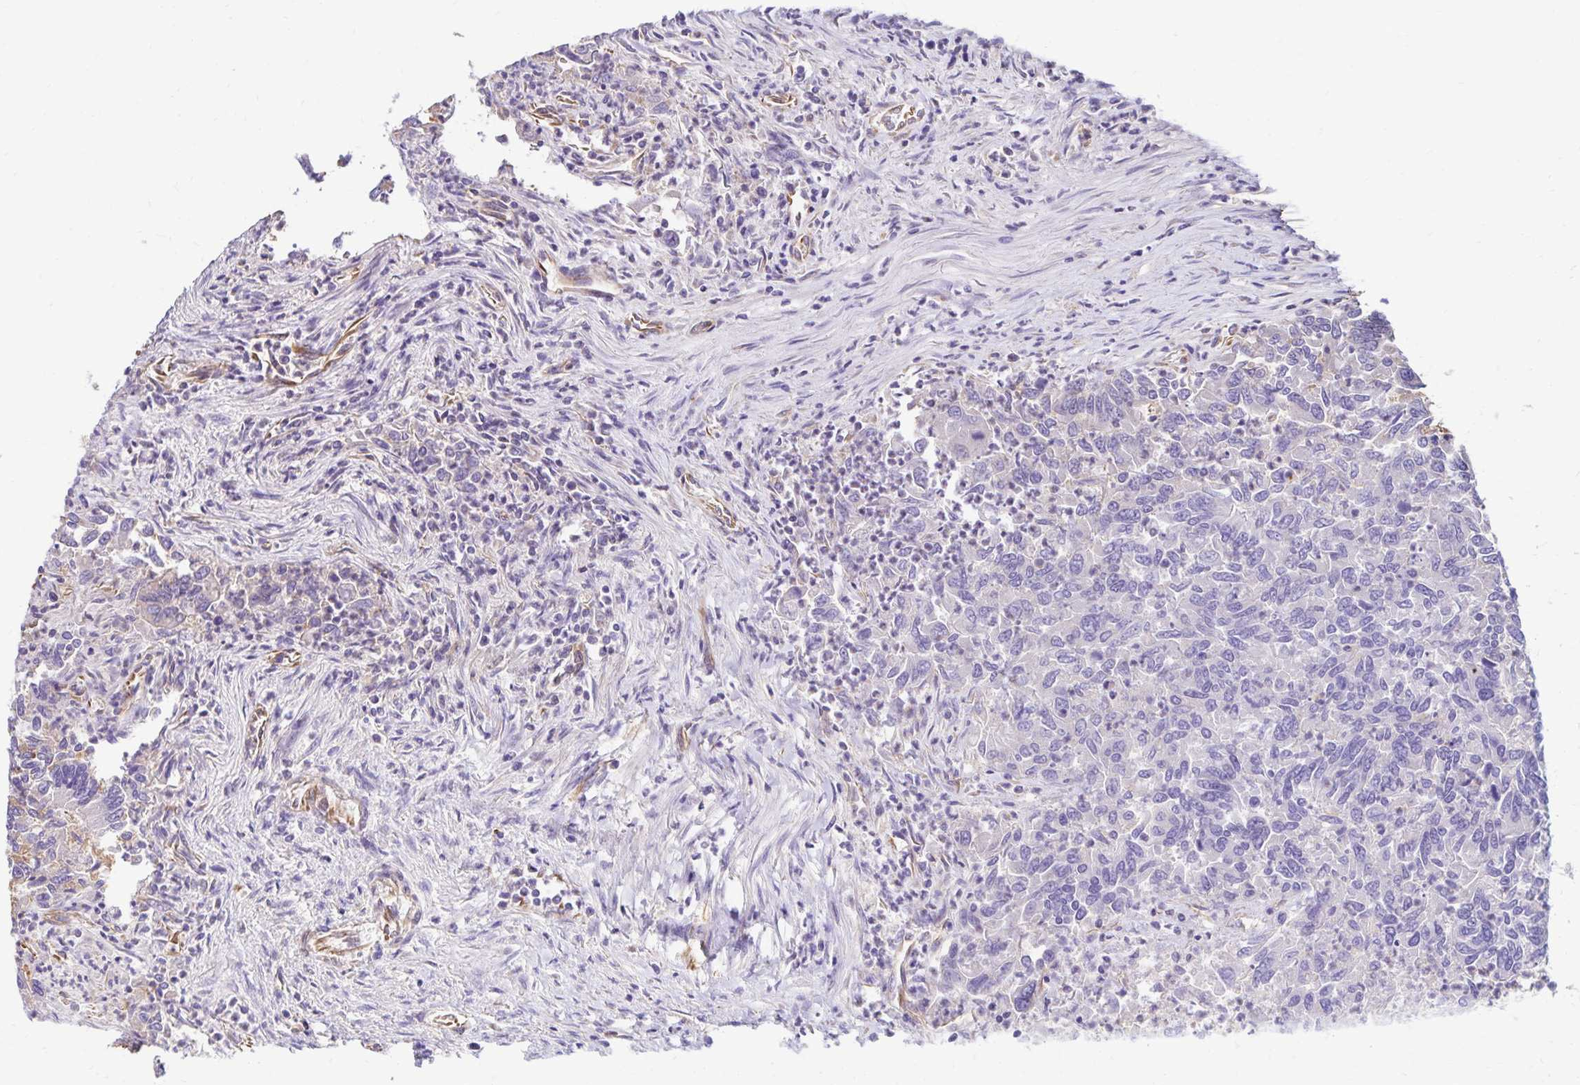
{"staining": {"intensity": "negative", "quantity": "none", "location": "none"}, "tissue": "colorectal cancer", "cell_type": "Tumor cells", "image_type": "cancer", "snomed": [{"axis": "morphology", "description": "Adenocarcinoma, NOS"}, {"axis": "topography", "description": "Colon"}], "caption": "High magnification brightfield microscopy of colorectal cancer (adenocarcinoma) stained with DAB (brown) and counterstained with hematoxylin (blue): tumor cells show no significant staining. (DAB (3,3'-diaminobenzidine) immunohistochemistry with hematoxylin counter stain).", "gene": "TRPV6", "patient": {"sex": "female", "age": 67}}